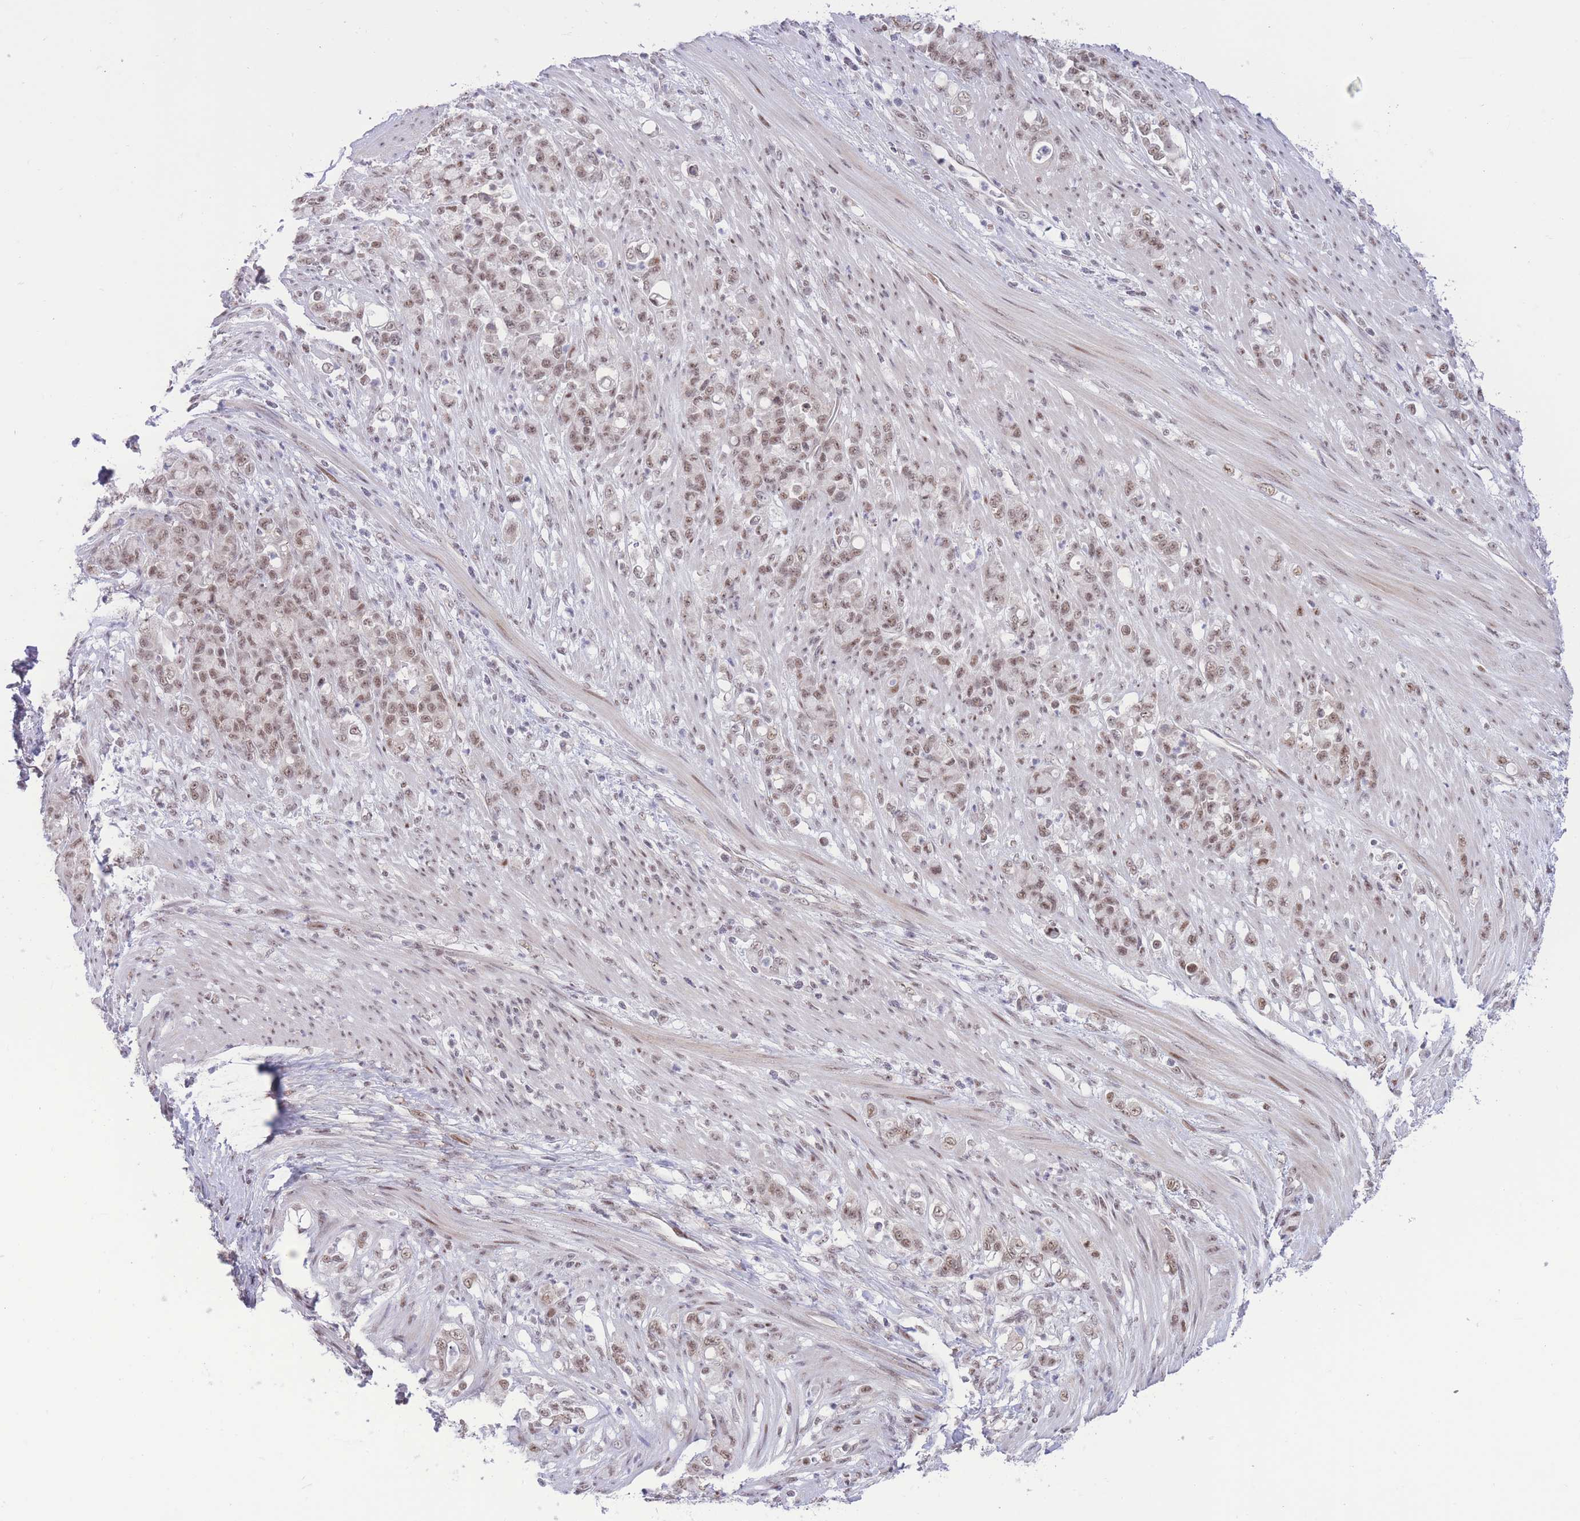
{"staining": {"intensity": "moderate", "quantity": ">75%", "location": "nuclear"}, "tissue": "stomach cancer", "cell_type": "Tumor cells", "image_type": "cancer", "snomed": [{"axis": "morphology", "description": "Normal tissue, NOS"}, {"axis": "morphology", "description": "Adenocarcinoma, NOS"}, {"axis": "topography", "description": "Stomach"}], "caption": "Immunohistochemical staining of stomach cancer (adenocarcinoma) displays medium levels of moderate nuclear protein positivity in approximately >75% of tumor cells.", "gene": "PCIF1", "patient": {"sex": "female", "age": 79}}